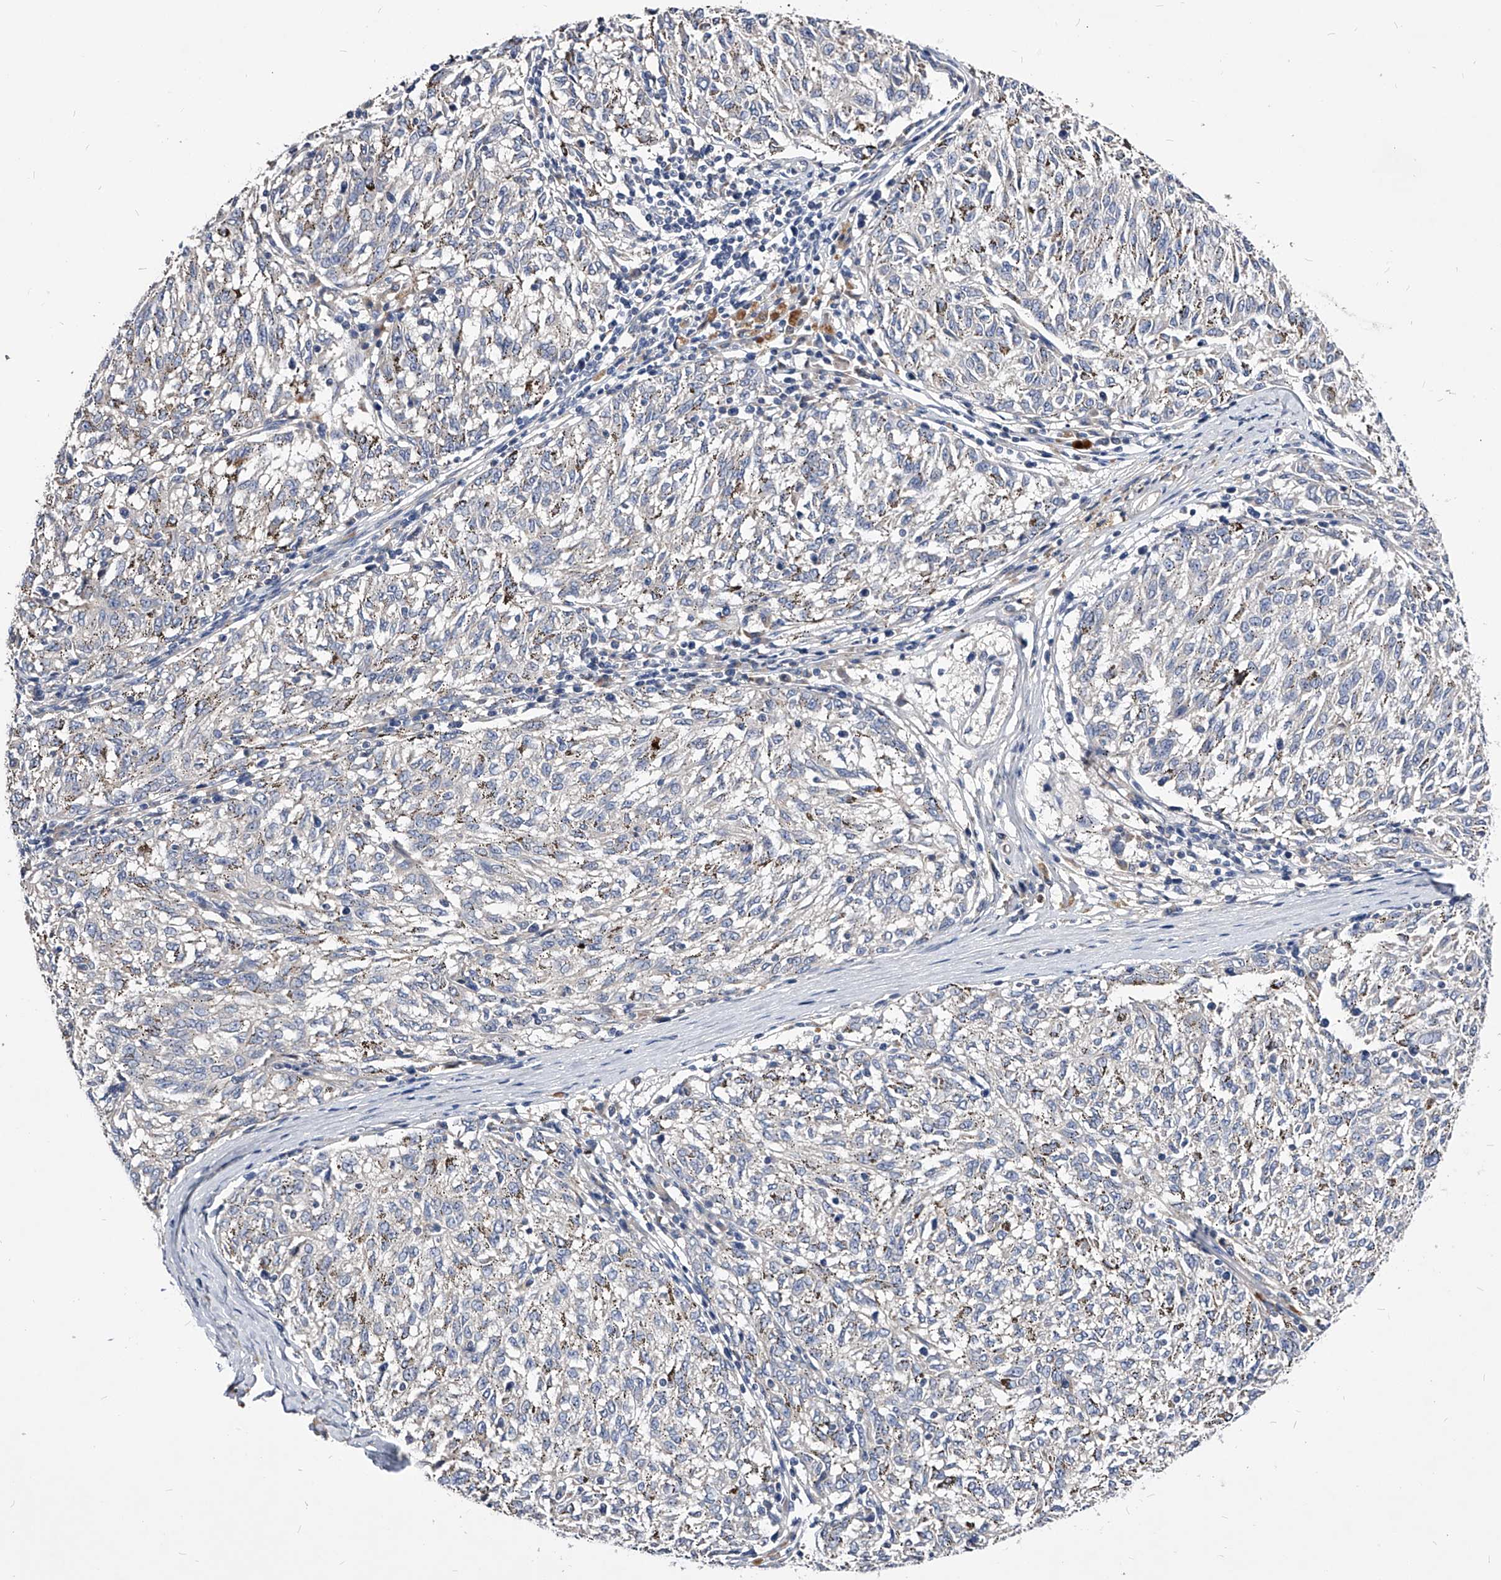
{"staining": {"intensity": "negative", "quantity": "none", "location": "none"}, "tissue": "melanoma", "cell_type": "Tumor cells", "image_type": "cancer", "snomed": [{"axis": "morphology", "description": "Malignant melanoma, NOS"}, {"axis": "topography", "description": "Skin"}], "caption": "Melanoma was stained to show a protein in brown. There is no significant positivity in tumor cells.", "gene": "ARL4C", "patient": {"sex": "female", "age": 72}}